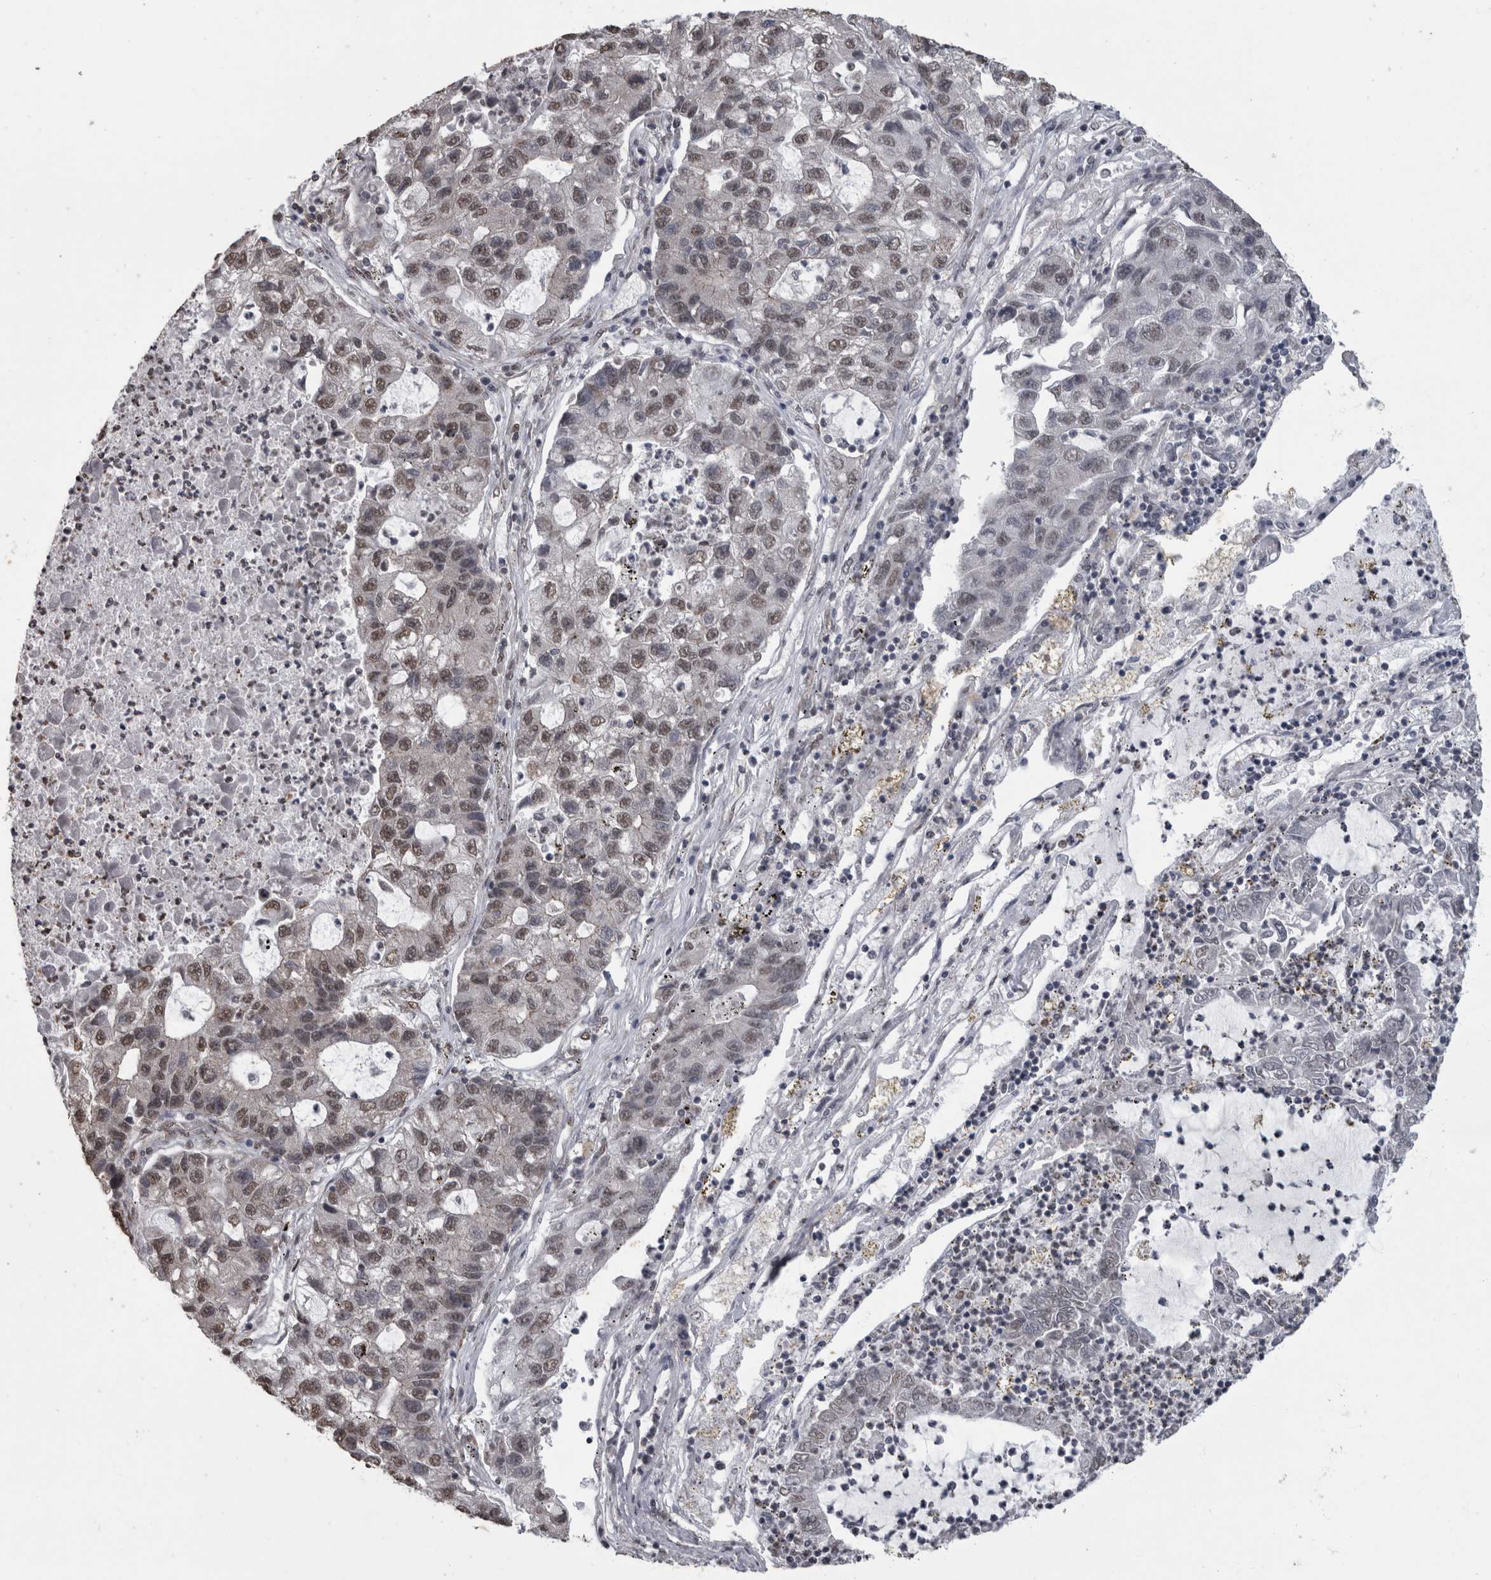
{"staining": {"intensity": "weak", "quantity": ">75%", "location": "nuclear"}, "tissue": "lung cancer", "cell_type": "Tumor cells", "image_type": "cancer", "snomed": [{"axis": "morphology", "description": "Adenocarcinoma, NOS"}, {"axis": "topography", "description": "Lung"}], "caption": "Weak nuclear positivity for a protein is appreciated in approximately >75% of tumor cells of adenocarcinoma (lung) using IHC.", "gene": "SMAD7", "patient": {"sex": "female", "age": 51}}